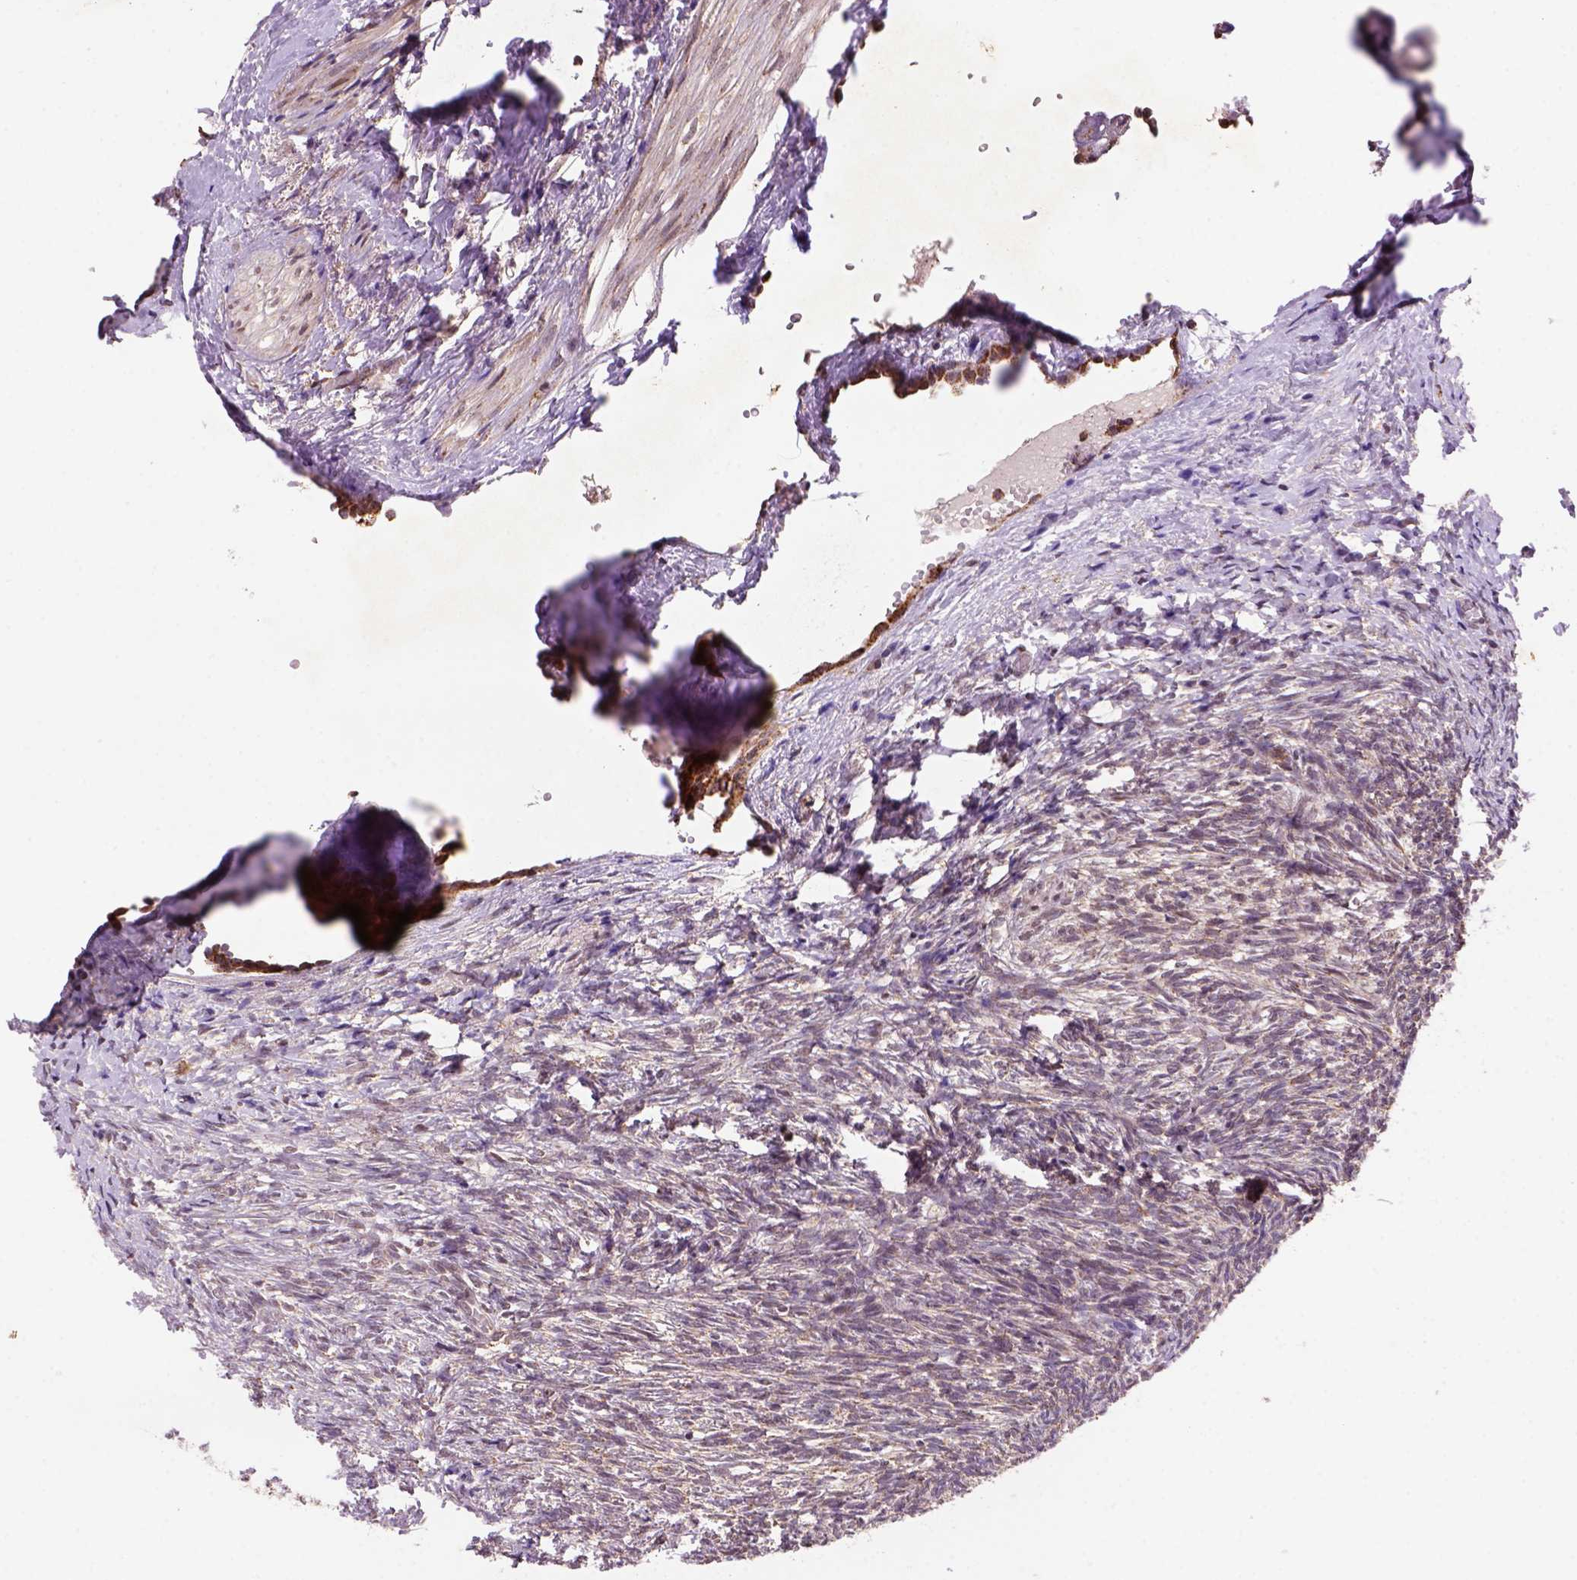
{"staining": {"intensity": "strong", "quantity": ">75%", "location": "cytoplasmic/membranous"}, "tissue": "ovary", "cell_type": "Follicle cells", "image_type": "normal", "snomed": [{"axis": "morphology", "description": "Normal tissue, NOS"}, {"axis": "topography", "description": "Ovary"}], "caption": "This histopathology image exhibits immunohistochemistry (IHC) staining of normal ovary, with high strong cytoplasmic/membranous expression in approximately >75% of follicle cells.", "gene": "FZD7", "patient": {"sex": "female", "age": 46}}